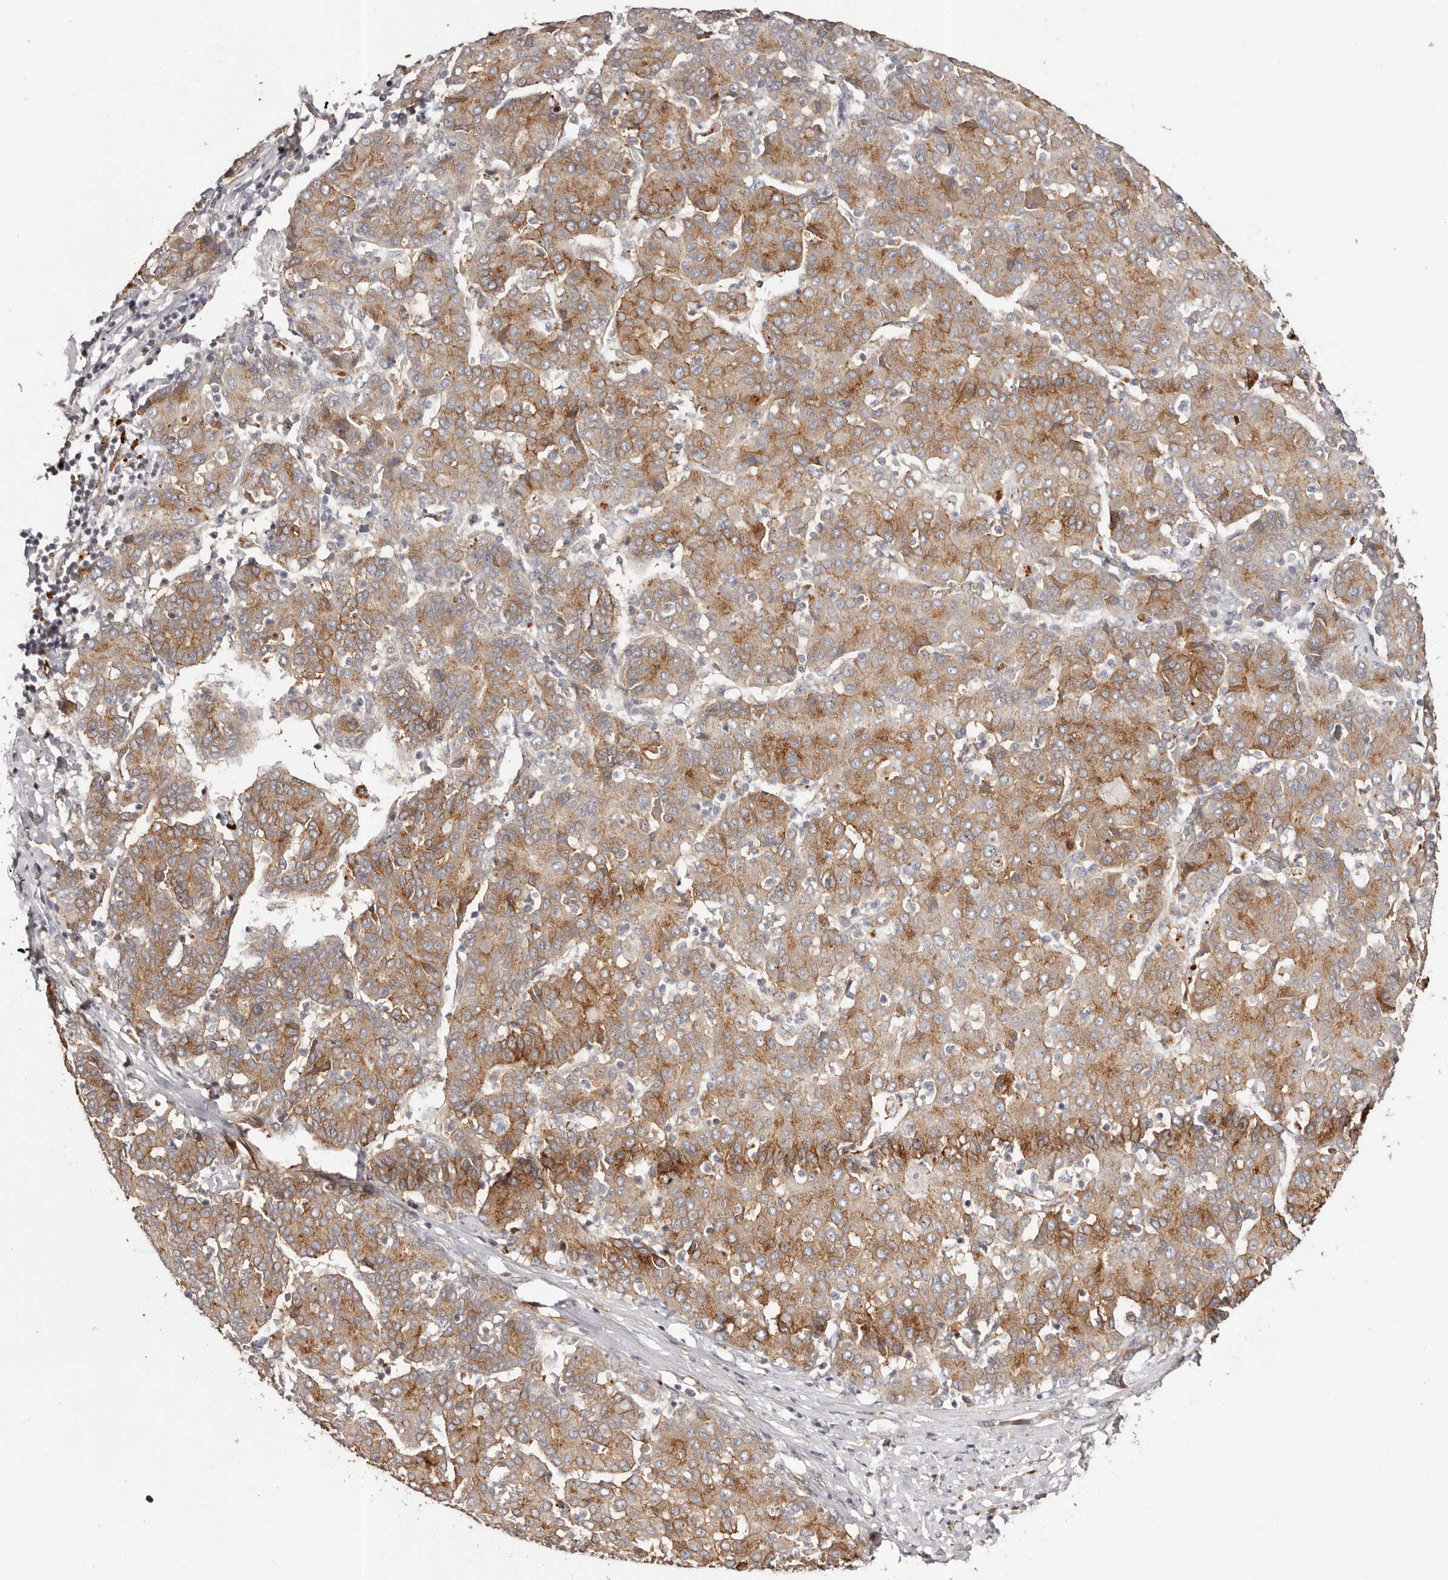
{"staining": {"intensity": "moderate", "quantity": ">75%", "location": "cytoplasmic/membranous"}, "tissue": "liver cancer", "cell_type": "Tumor cells", "image_type": "cancer", "snomed": [{"axis": "morphology", "description": "Carcinoma, Hepatocellular, NOS"}, {"axis": "topography", "description": "Liver"}], "caption": "Tumor cells display medium levels of moderate cytoplasmic/membranous positivity in about >75% of cells in liver cancer.", "gene": "MICAL2", "patient": {"sex": "male", "age": 65}}